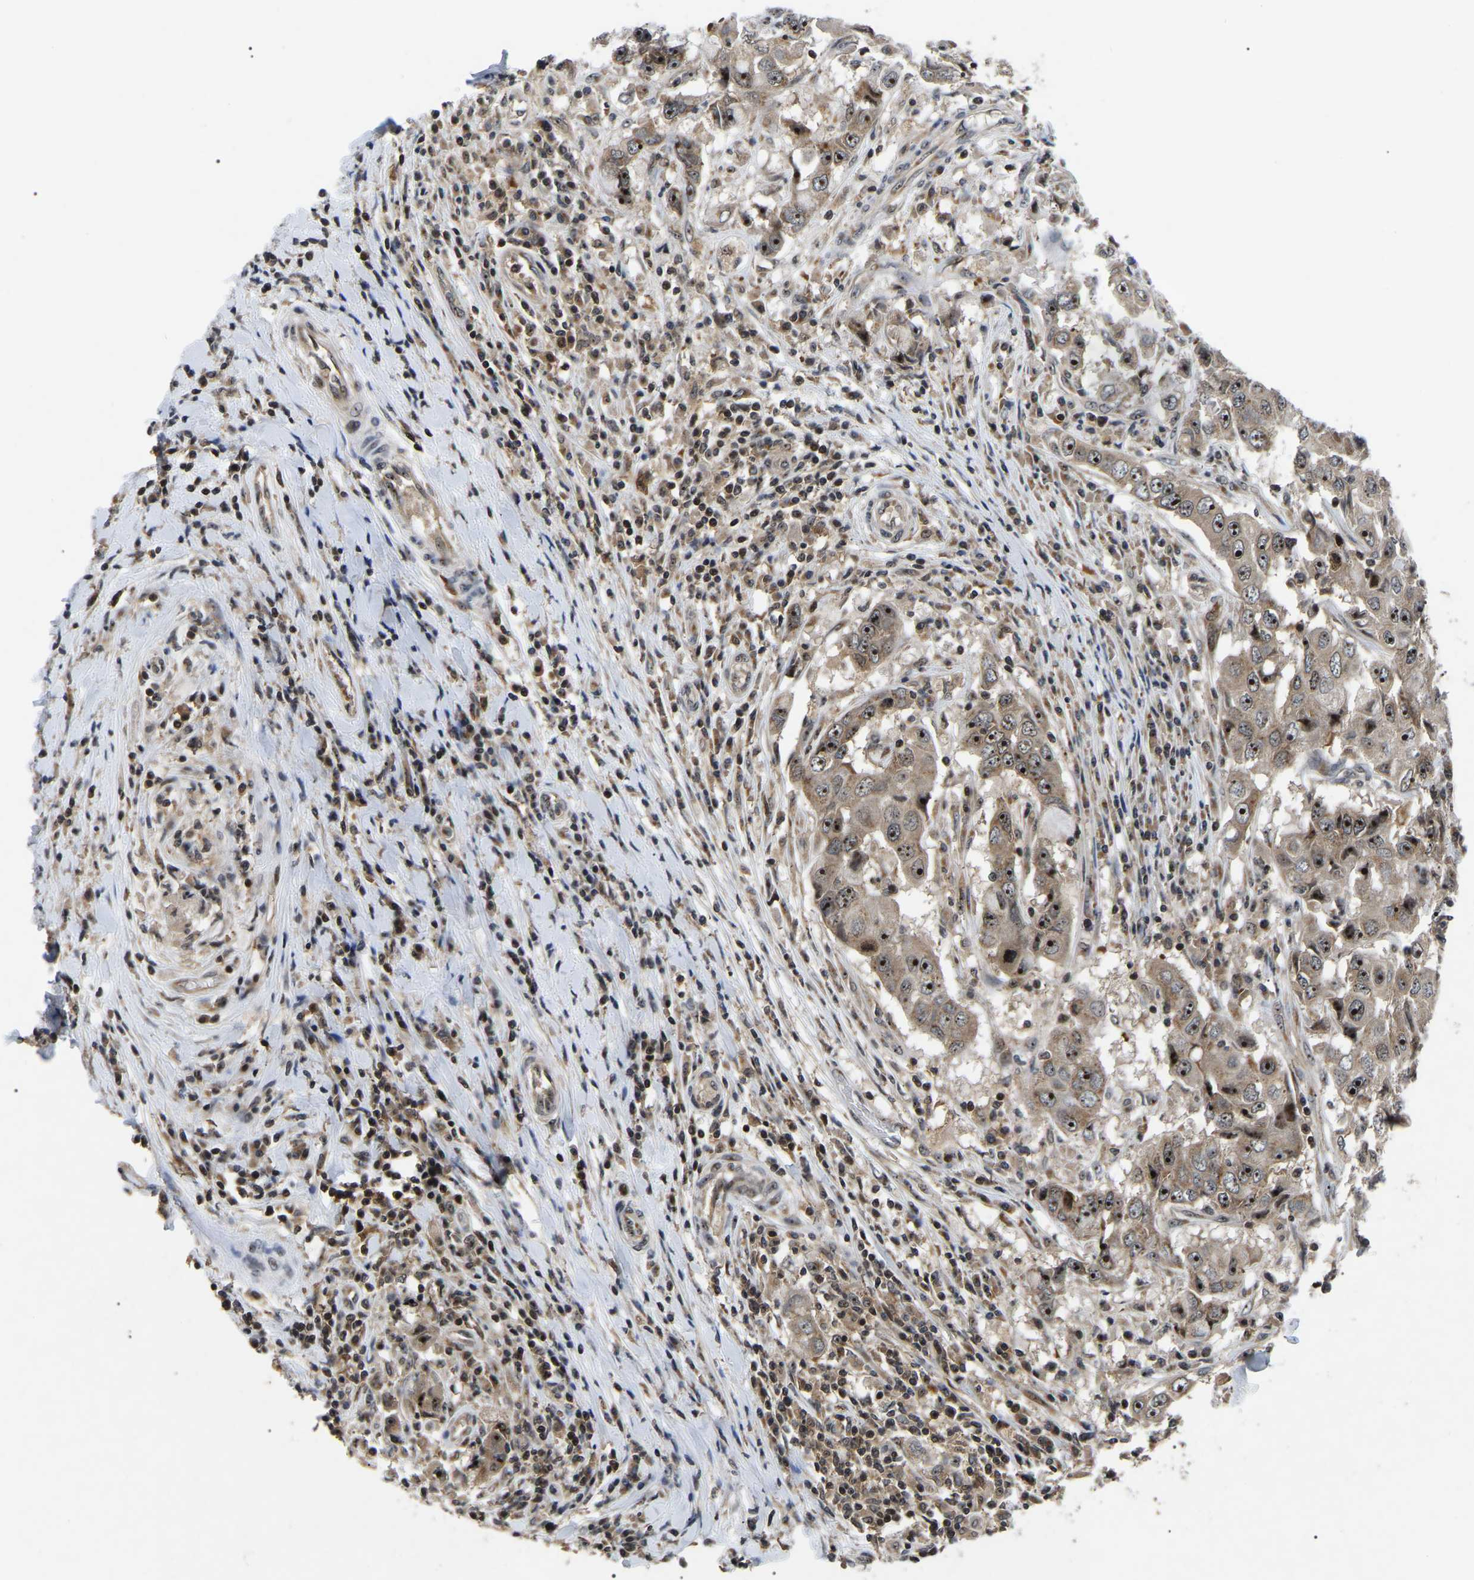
{"staining": {"intensity": "strong", "quantity": ">75%", "location": "cytoplasmic/membranous,nuclear"}, "tissue": "breast cancer", "cell_type": "Tumor cells", "image_type": "cancer", "snomed": [{"axis": "morphology", "description": "Duct carcinoma"}, {"axis": "topography", "description": "Breast"}], "caption": "Human breast cancer stained with a brown dye displays strong cytoplasmic/membranous and nuclear positive positivity in approximately >75% of tumor cells.", "gene": "RBM28", "patient": {"sex": "female", "age": 27}}